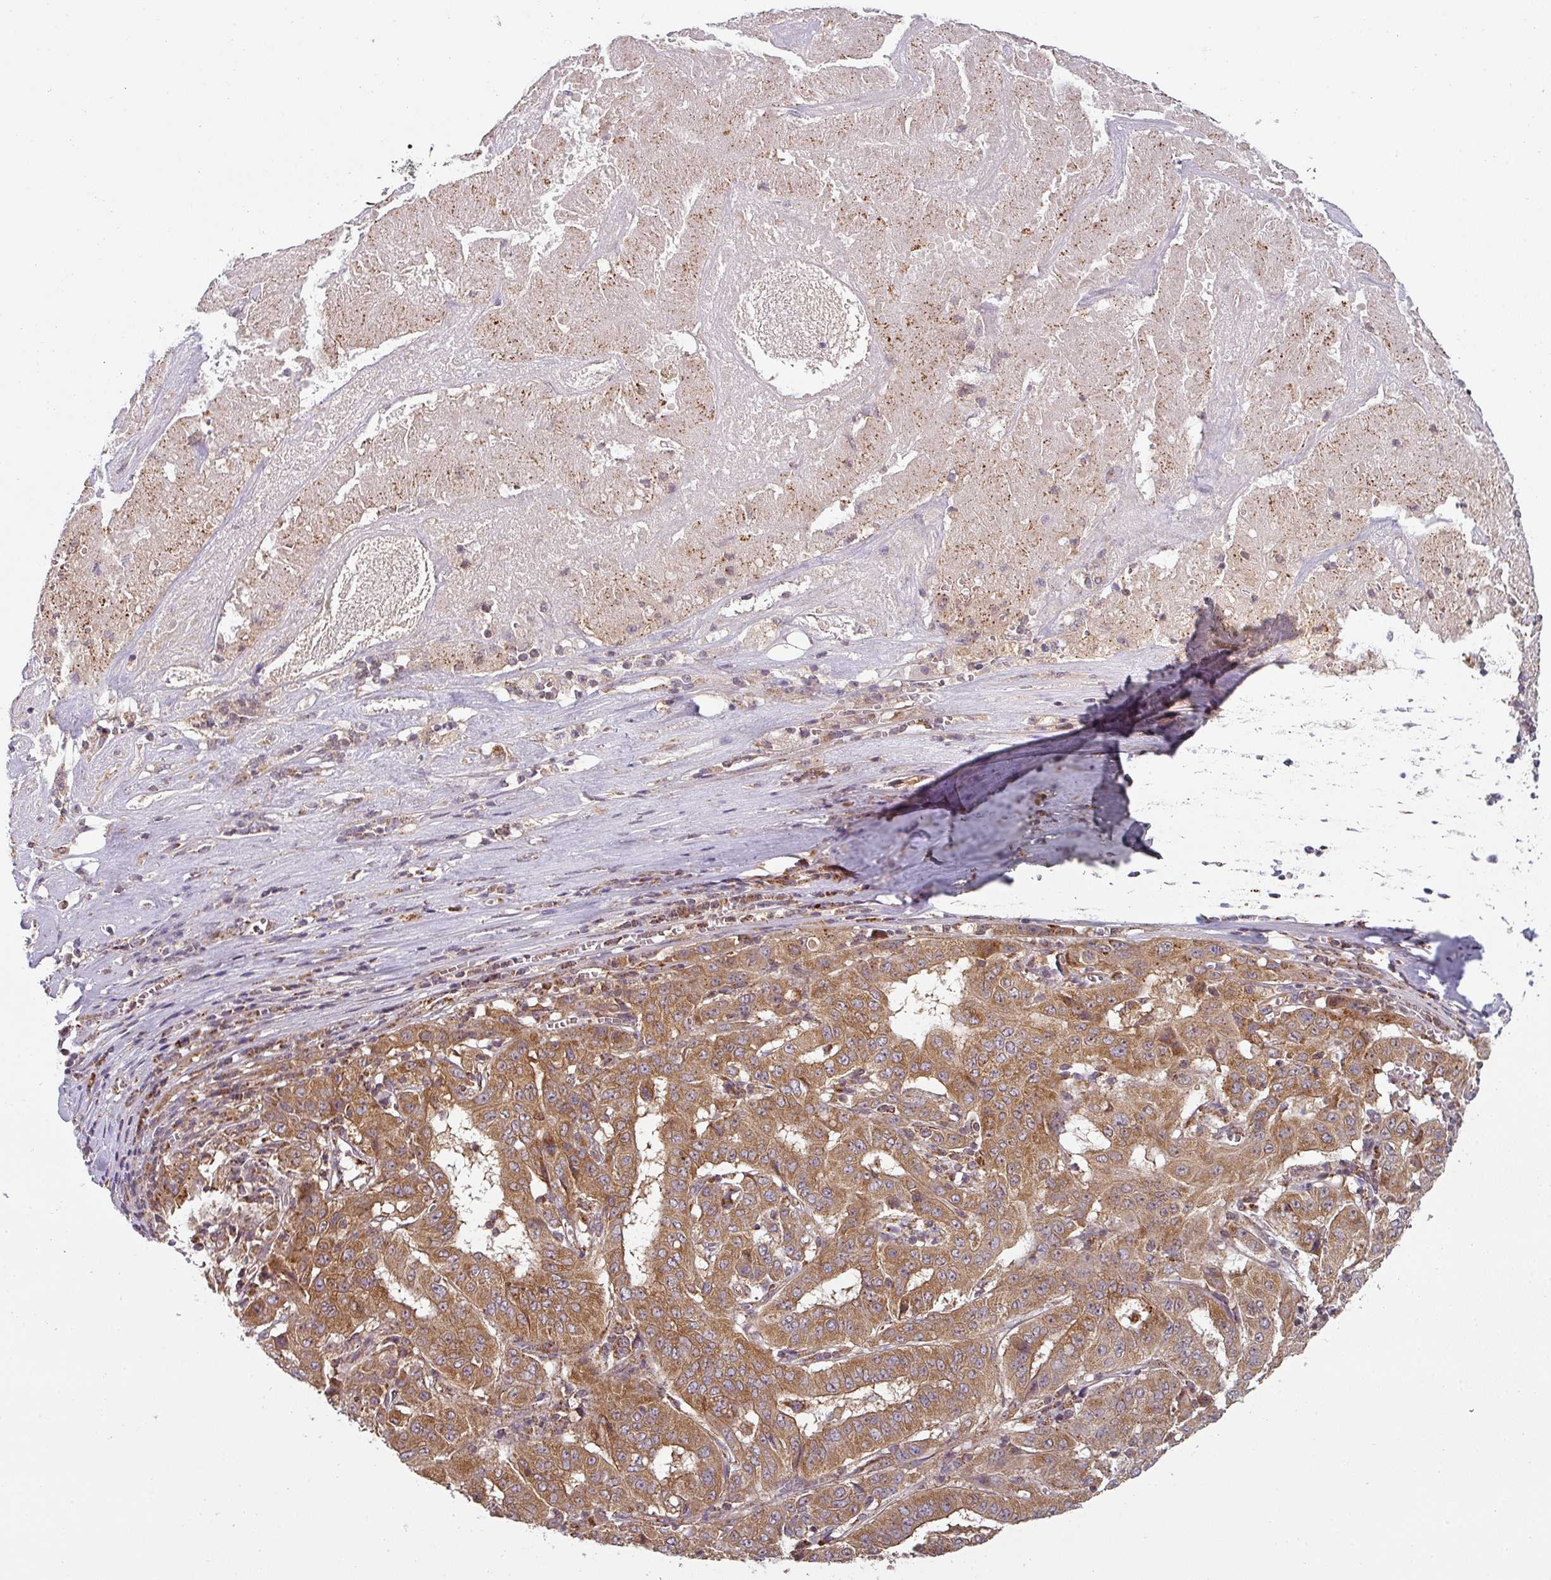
{"staining": {"intensity": "moderate", "quantity": ">75%", "location": "cytoplasmic/membranous"}, "tissue": "pancreatic cancer", "cell_type": "Tumor cells", "image_type": "cancer", "snomed": [{"axis": "morphology", "description": "Adenocarcinoma, NOS"}, {"axis": "topography", "description": "Pancreas"}], "caption": "Immunohistochemistry (DAB (3,3'-diaminobenzidine)) staining of human pancreatic cancer displays moderate cytoplasmic/membranous protein staining in approximately >75% of tumor cells.", "gene": "MRPS16", "patient": {"sex": "male", "age": 63}}